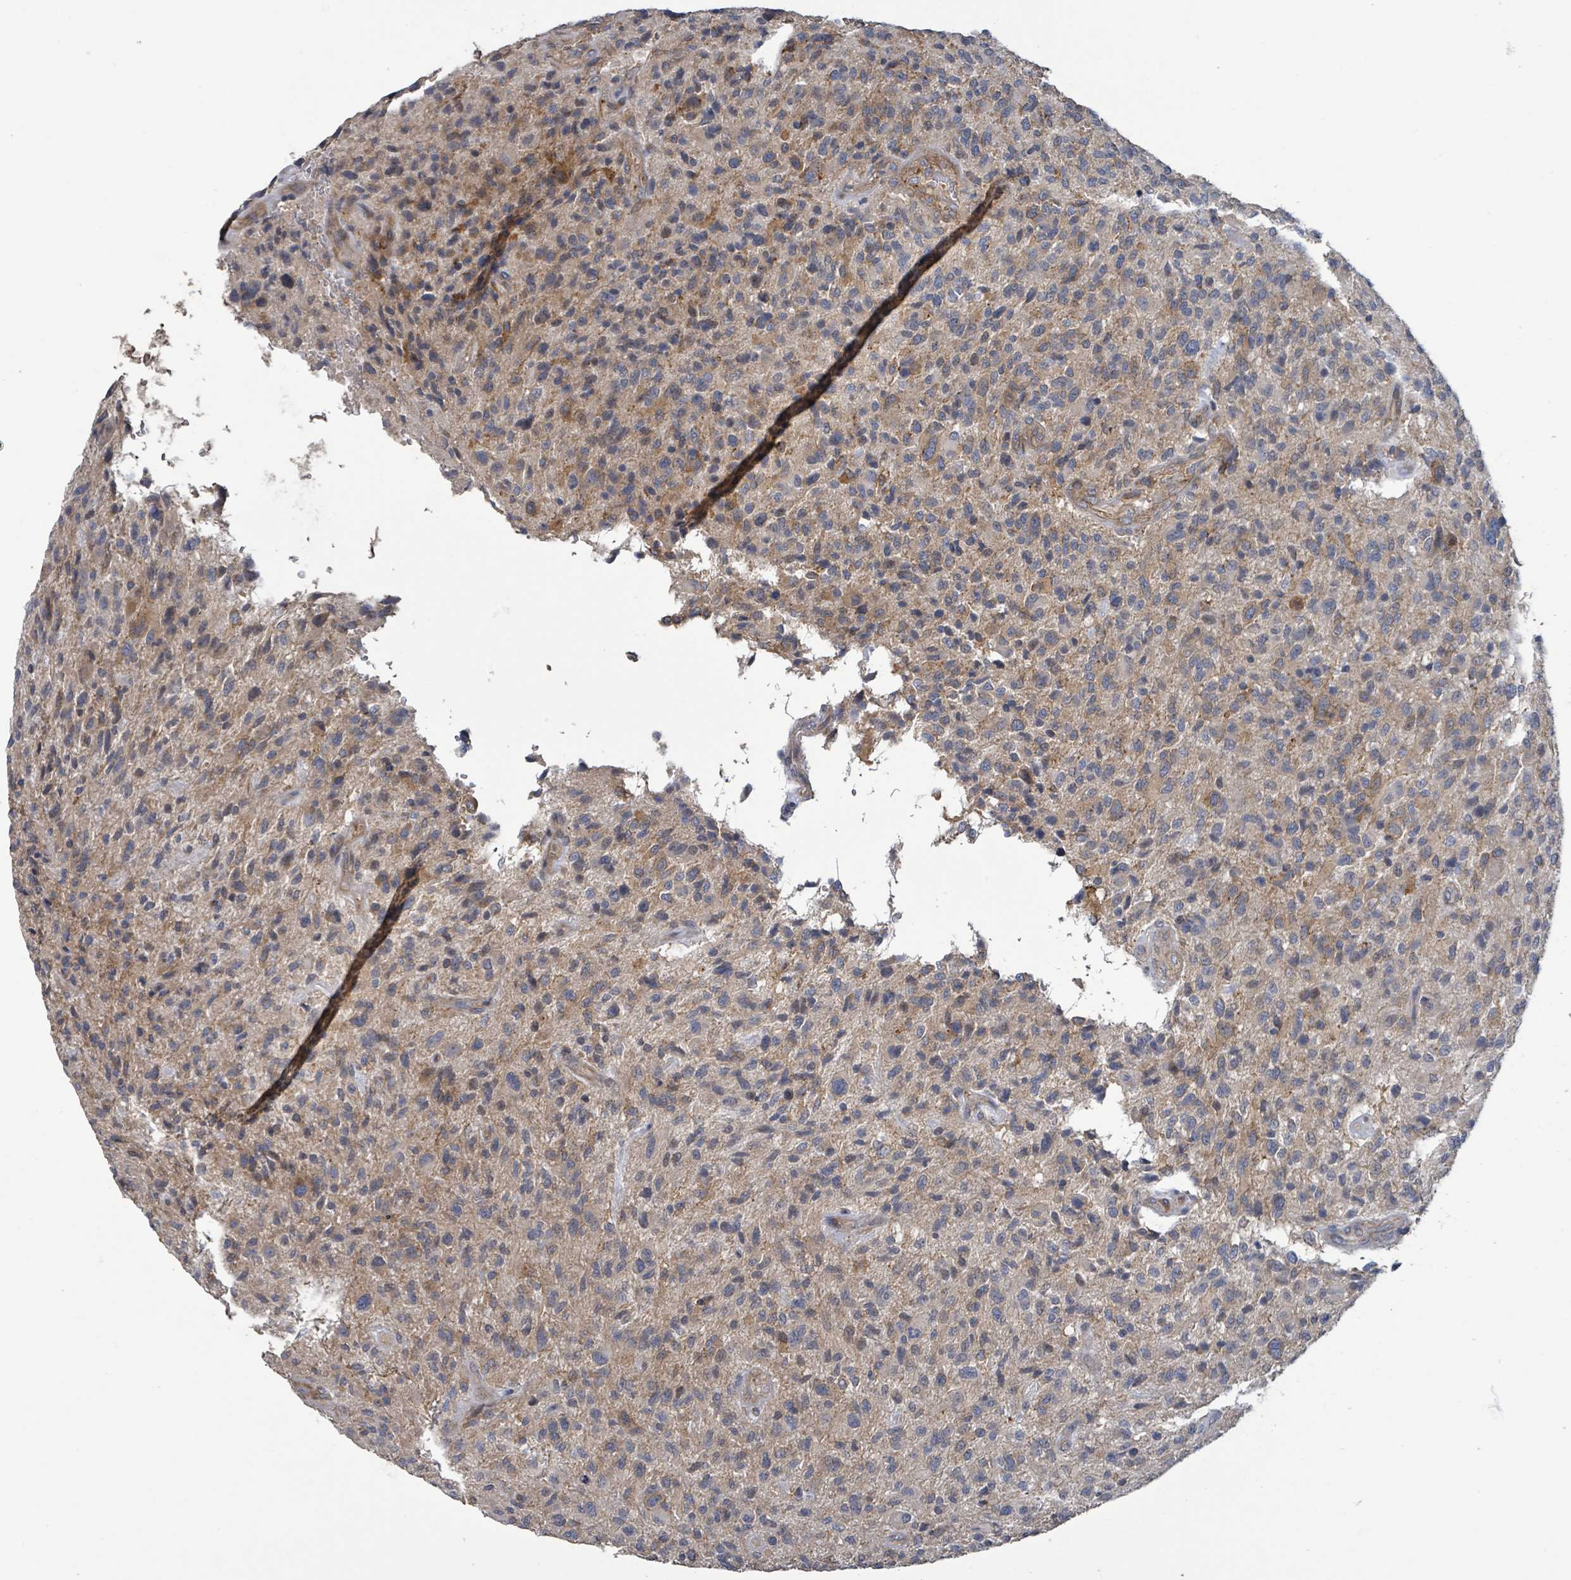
{"staining": {"intensity": "weak", "quantity": "<25%", "location": "cytoplasmic/membranous"}, "tissue": "glioma", "cell_type": "Tumor cells", "image_type": "cancer", "snomed": [{"axis": "morphology", "description": "Glioma, malignant, High grade"}, {"axis": "topography", "description": "Brain"}], "caption": "An immunohistochemistry histopathology image of glioma is shown. There is no staining in tumor cells of glioma.", "gene": "PLAAT1", "patient": {"sex": "male", "age": 47}}